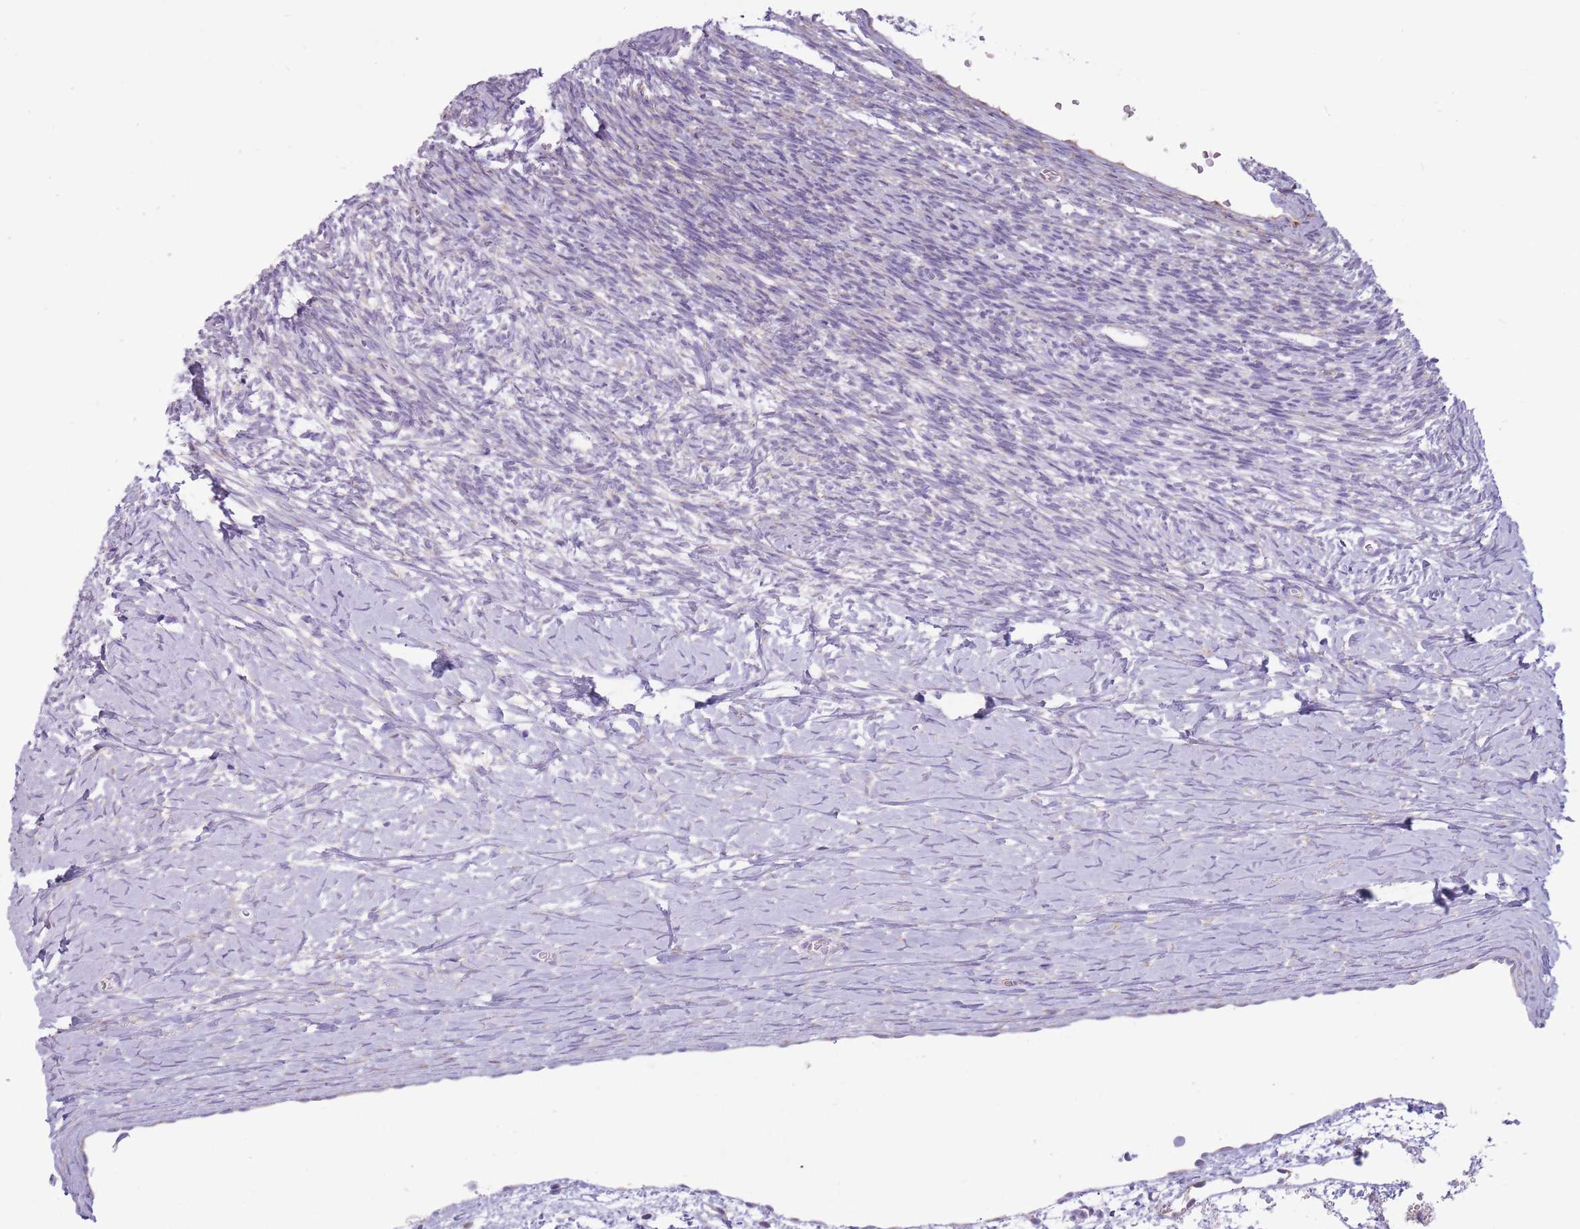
{"staining": {"intensity": "negative", "quantity": "none", "location": "none"}, "tissue": "ovary", "cell_type": "Ovarian stroma cells", "image_type": "normal", "snomed": [{"axis": "morphology", "description": "Normal tissue, NOS"}, {"axis": "topography", "description": "Ovary"}], "caption": "Ovary was stained to show a protein in brown. There is no significant expression in ovarian stroma cells.", "gene": "RPL18", "patient": {"sex": "female", "age": 39}}